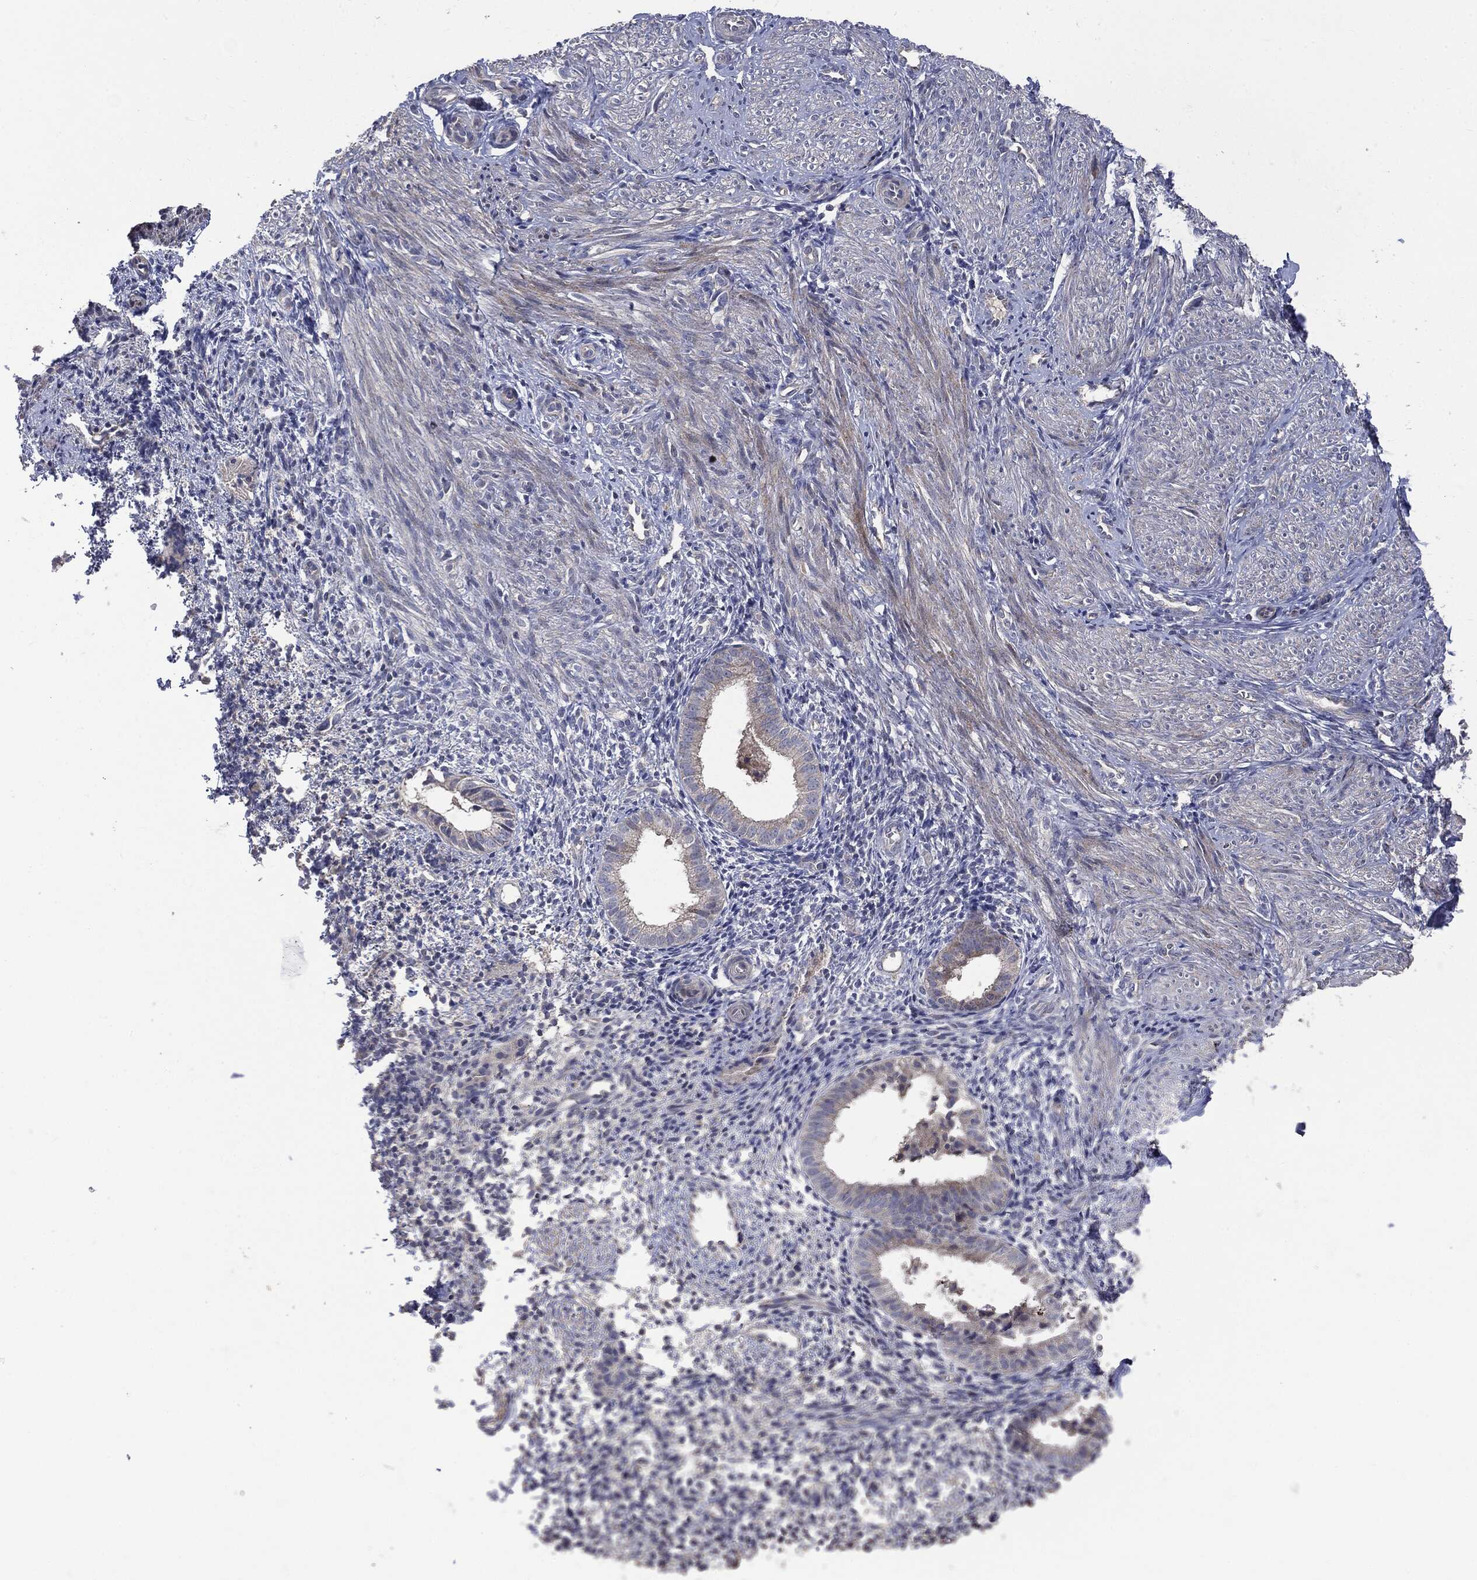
{"staining": {"intensity": "negative", "quantity": "none", "location": "none"}, "tissue": "endometrium", "cell_type": "Cells in endometrial stroma", "image_type": "normal", "snomed": [{"axis": "morphology", "description": "Normal tissue, NOS"}, {"axis": "topography", "description": "Endometrium"}], "caption": "An IHC micrograph of unremarkable endometrium is shown. There is no staining in cells in endometrial stroma of endometrium.", "gene": "MTOR", "patient": {"sex": "female", "age": 47}}